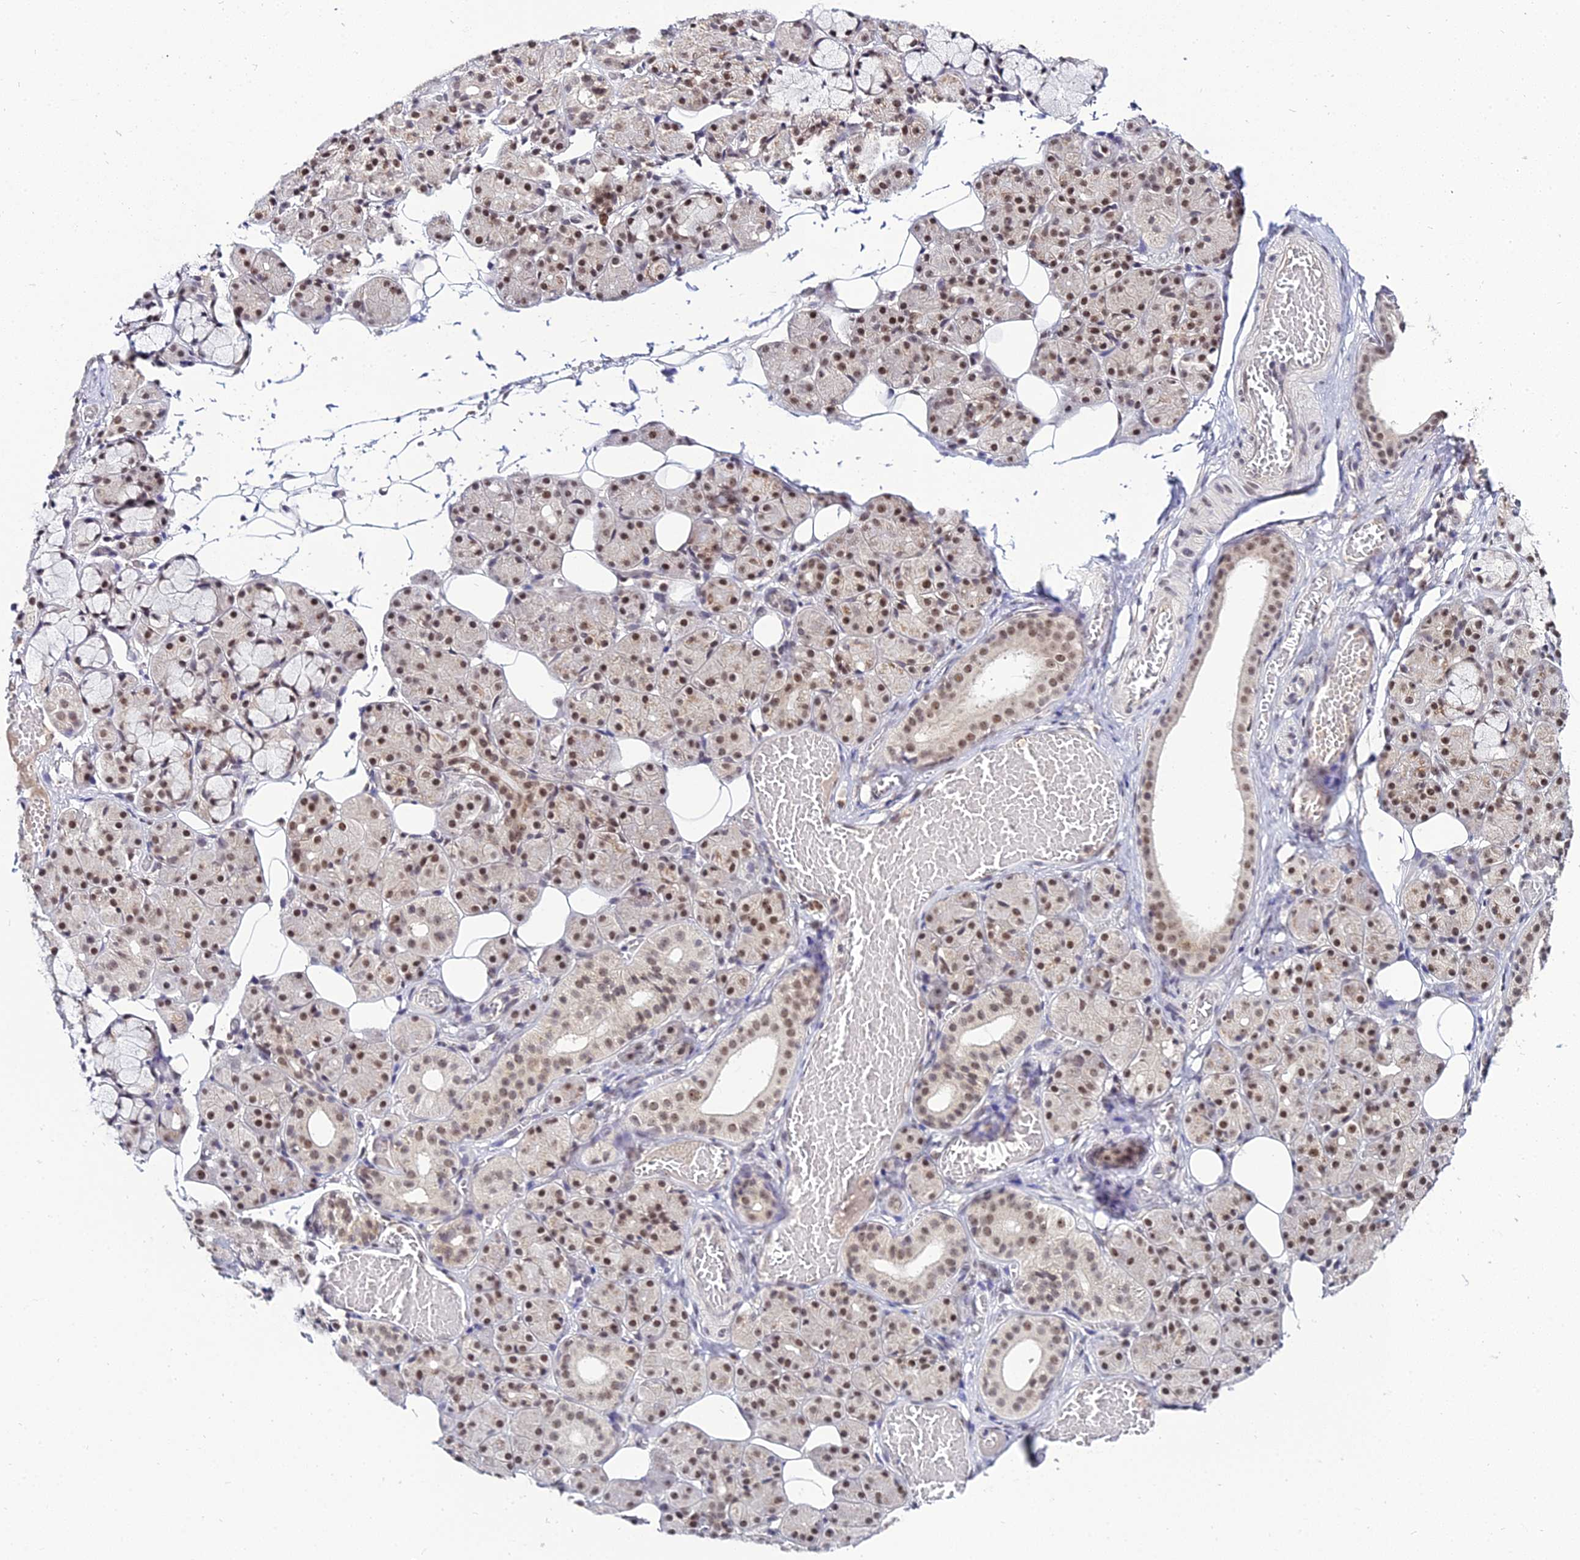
{"staining": {"intensity": "strong", "quantity": ">75%", "location": "nuclear"}, "tissue": "salivary gland", "cell_type": "Glandular cells", "image_type": "normal", "snomed": [{"axis": "morphology", "description": "Normal tissue, NOS"}, {"axis": "topography", "description": "Salivary gland"}], "caption": "Immunohistochemistry micrograph of normal salivary gland stained for a protein (brown), which shows high levels of strong nuclear positivity in about >75% of glandular cells.", "gene": "EXOSC3", "patient": {"sex": "male", "age": 63}}